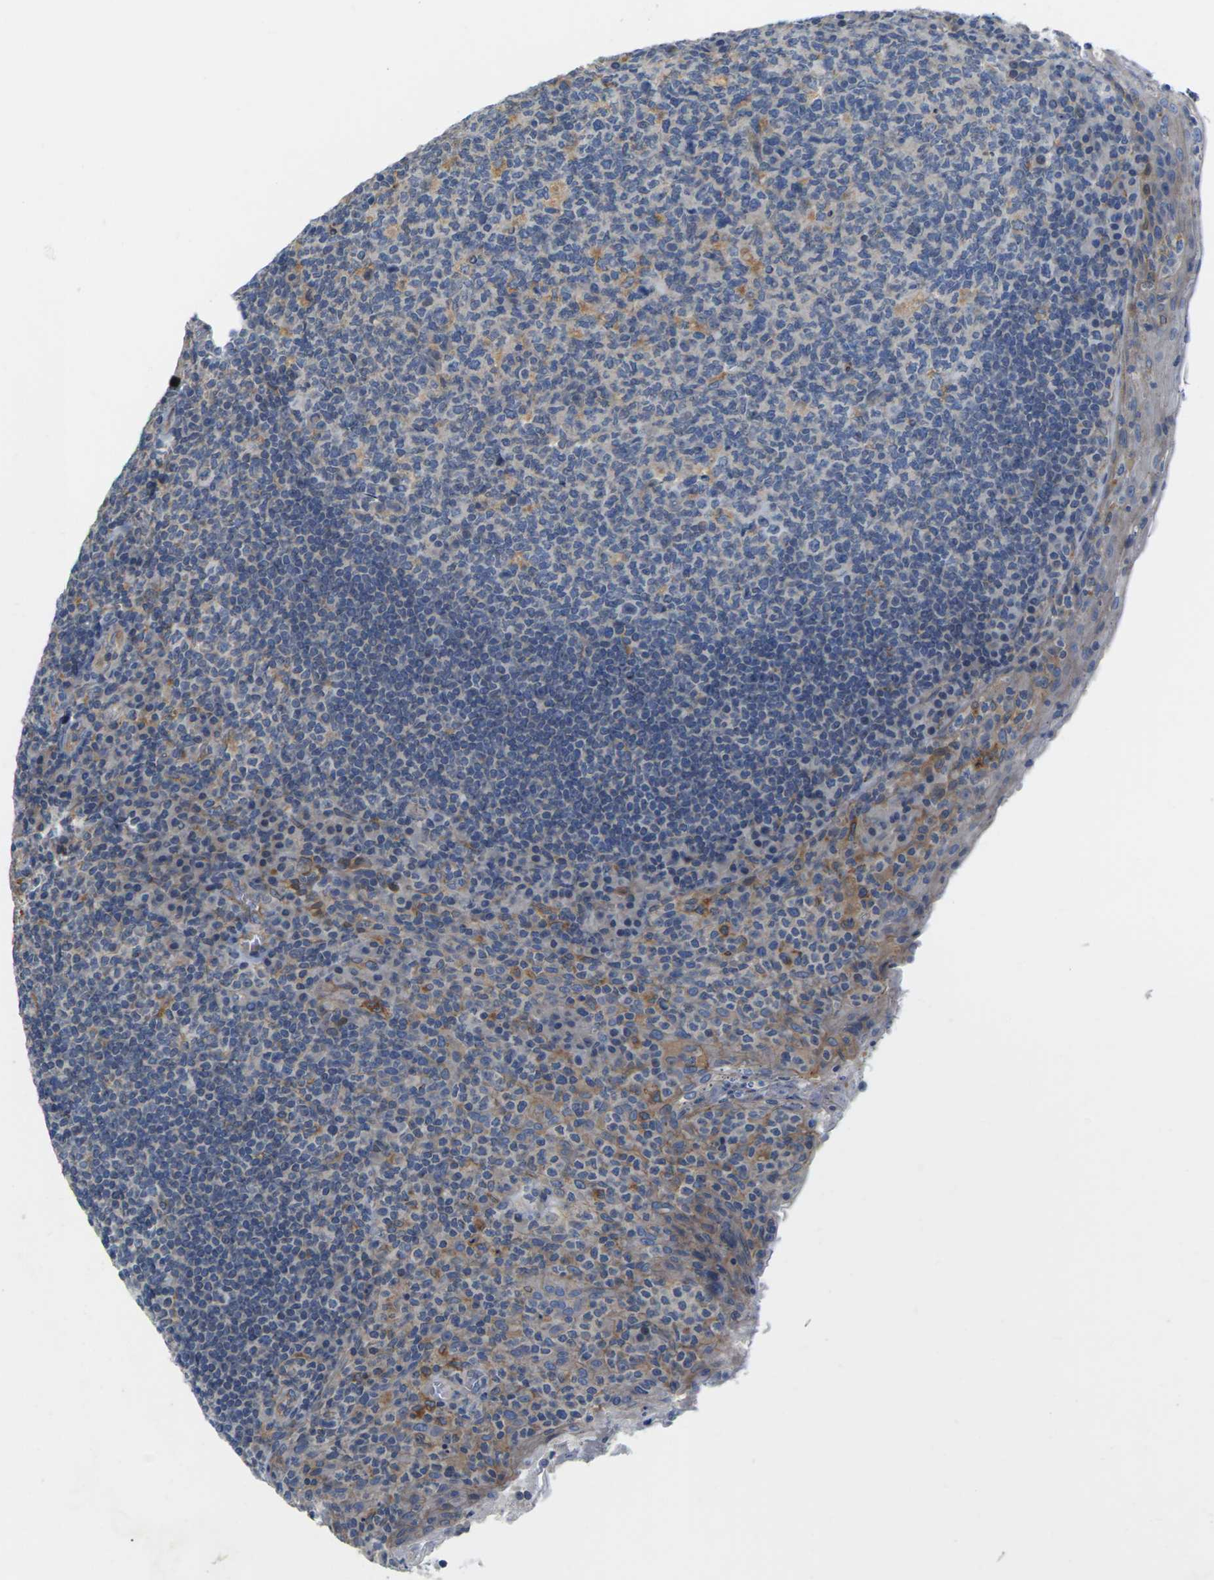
{"staining": {"intensity": "moderate", "quantity": "<25%", "location": "cytoplasmic/membranous"}, "tissue": "tonsil", "cell_type": "Germinal center cells", "image_type": "normal", "snomed": [{"axis": "morphology", "description": "Normal tissue, NOS"}, {"axis": "topography", "description": "Tonsil"}], "caption": "Human tonsil stained with a brown dye shows moderate cytoplasmic/membranous positive staining in approximately <25% of germinal center cells.", "gene": "SCNN1A", "patient": {"sex": "male", "age": 17}}